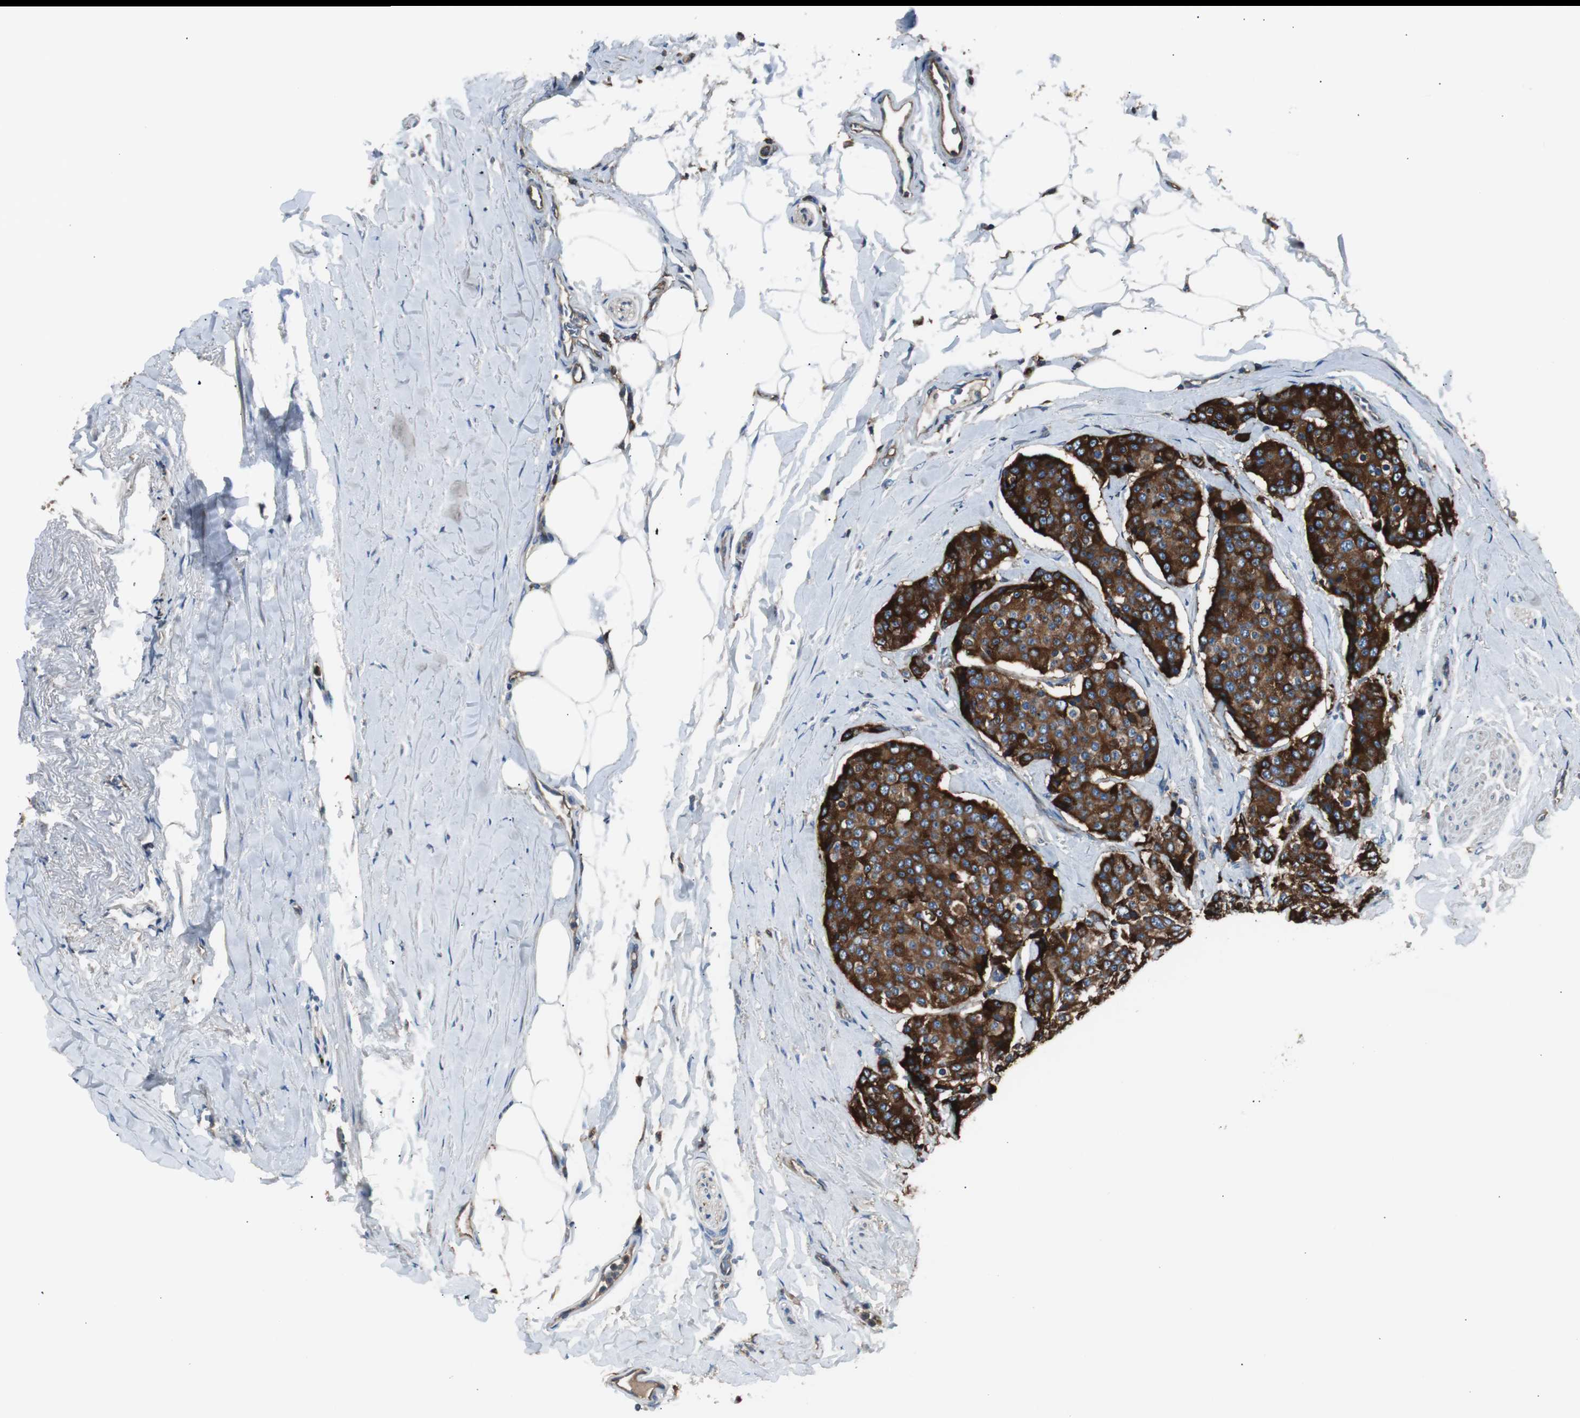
{"staining": {"intensity": "strong", "quantity": ">75%", "location": "cytoplasmic/membranous"}, "tissue": "carcinoid", "cell_type": "Tumor cells", "image_type": "cancer", "snomed": [{"axis": "morphology", "description": "Carcinoid, malignant, NOS"}, {"axis": "topography", "description": "Colon"}], "caption": "Protein staining reveals strong cytoplasmic/membranous positivity in about >75% of tumor cells in carcinoid (malignant). Using DAB (brown) and hematoxylin (blue) stains, captured at high magnification using brightfield microscopy.", "gene": "B2M", "patient": {"sex": "female", "age": 61}}